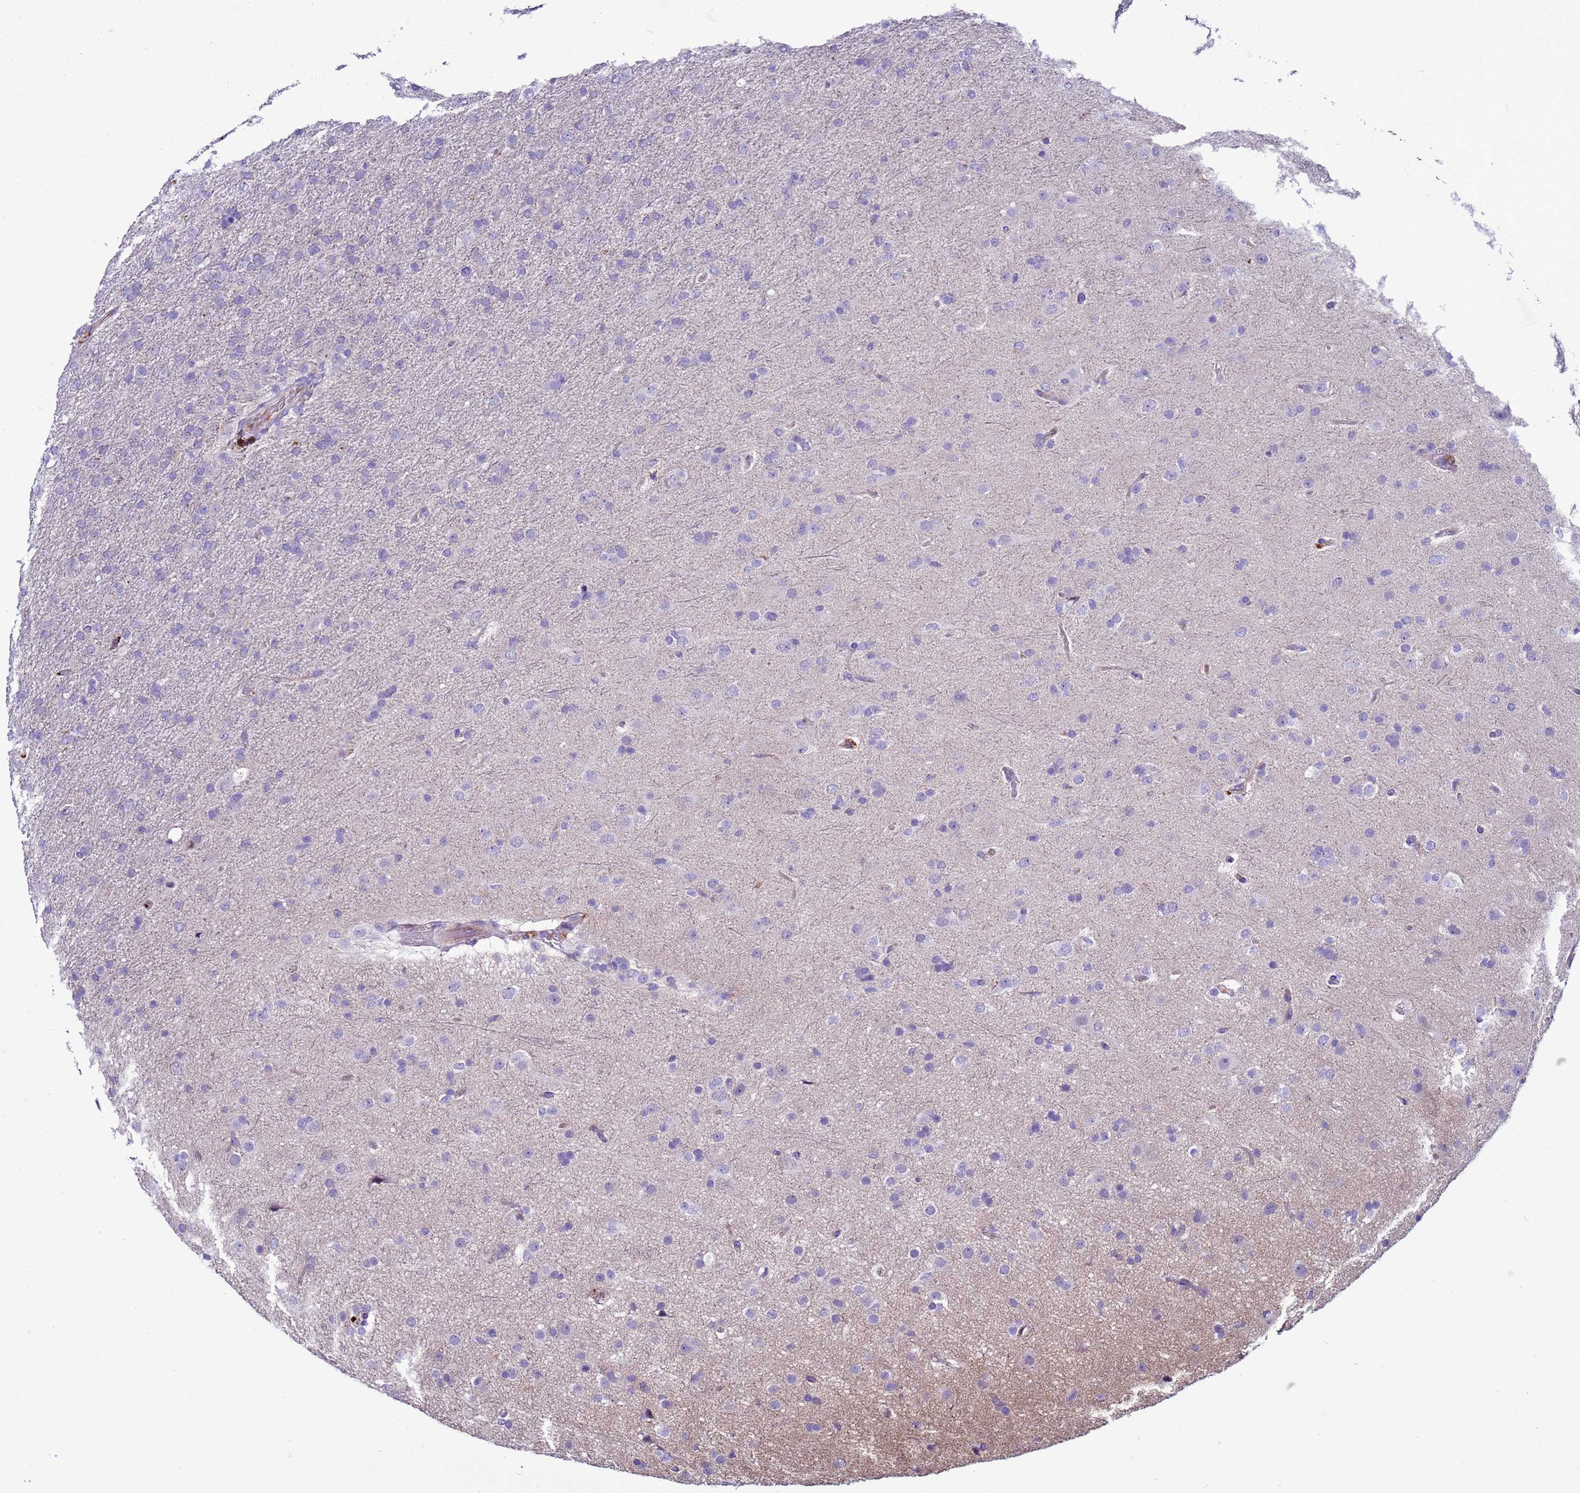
{"staining": {"intensity": "negative", "quantity": "none", "location": "none"}, "tissue": "glioma", "cell_type": "Tumor cells", "image_type": "cancer", "snomed": [{"axis": "morphology", "description": "Glioma, malignant, Low grade"}, {"axis": "topography", "description": "Brain"}], "caption": "The immunohistochemistry photomicrograph has no significant positivity in tumor cells of glioma tissue.", "gene": "NAT2", "patient": {"sex": "male", "age": 65}}